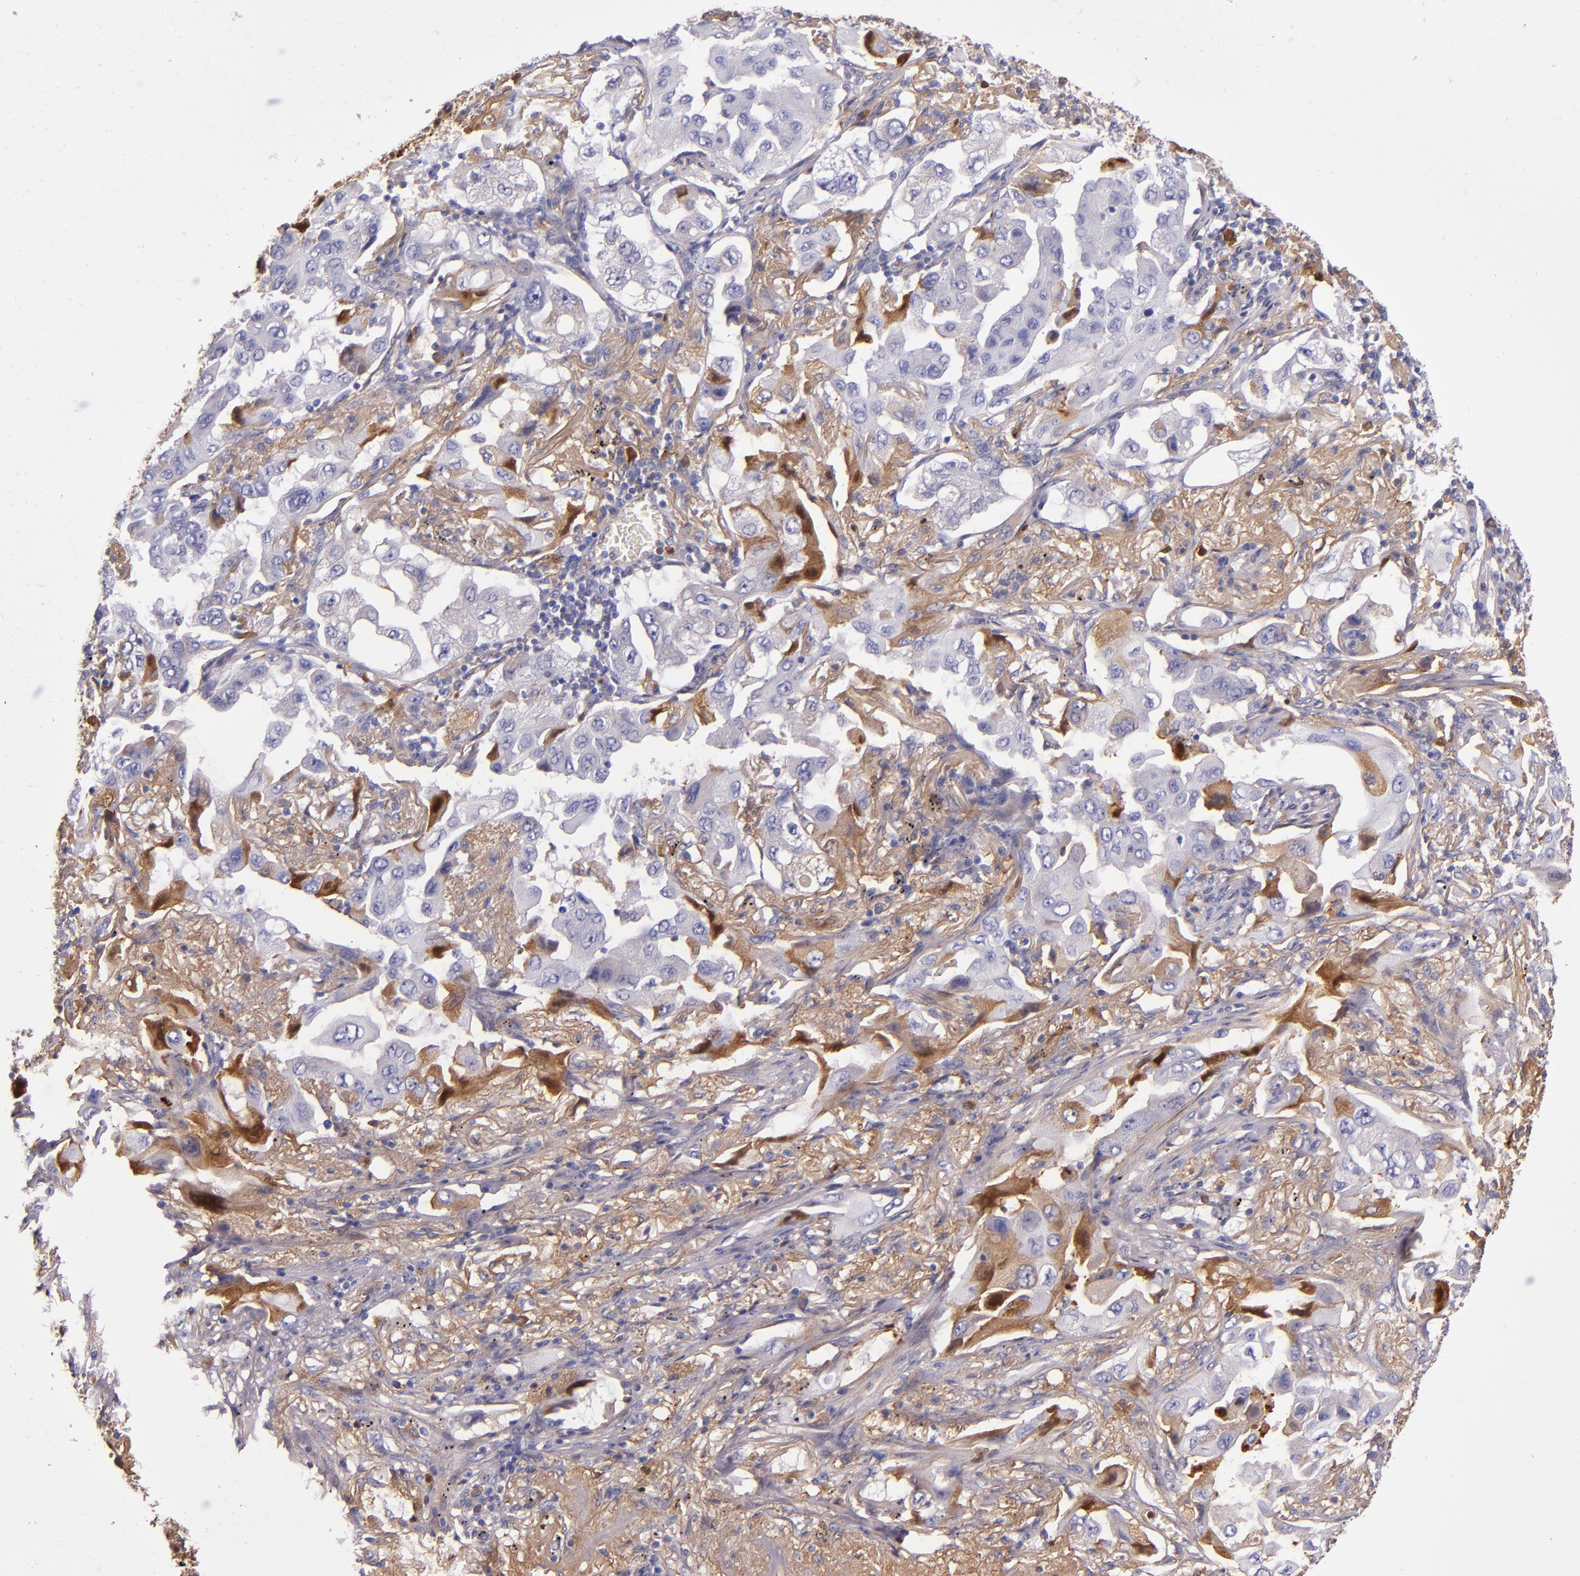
{"staining": {"intensity": "strong", "quantity": "25%-75%", "location": "cytoplasmic/membranous"}, "tissue": "lung cancer", "cell_type": "Tumor cells", "image_type": "cancer", "snomed": [{"axis": "morphology", "description": "Adenocarcinoma, NOS"}, {"axis": "topography", "description": "Lung"}], "caption": "The histopathology image demonstrates a brown stain indicating the presence of a protein in the cytoplasmic/membranous of tumor cells in lung adenocarcinoma. (IHC, brightfield microscopy, high magnification).", "gene": "CLEC3B", "patient": {"sex": "female", "age": 65}}